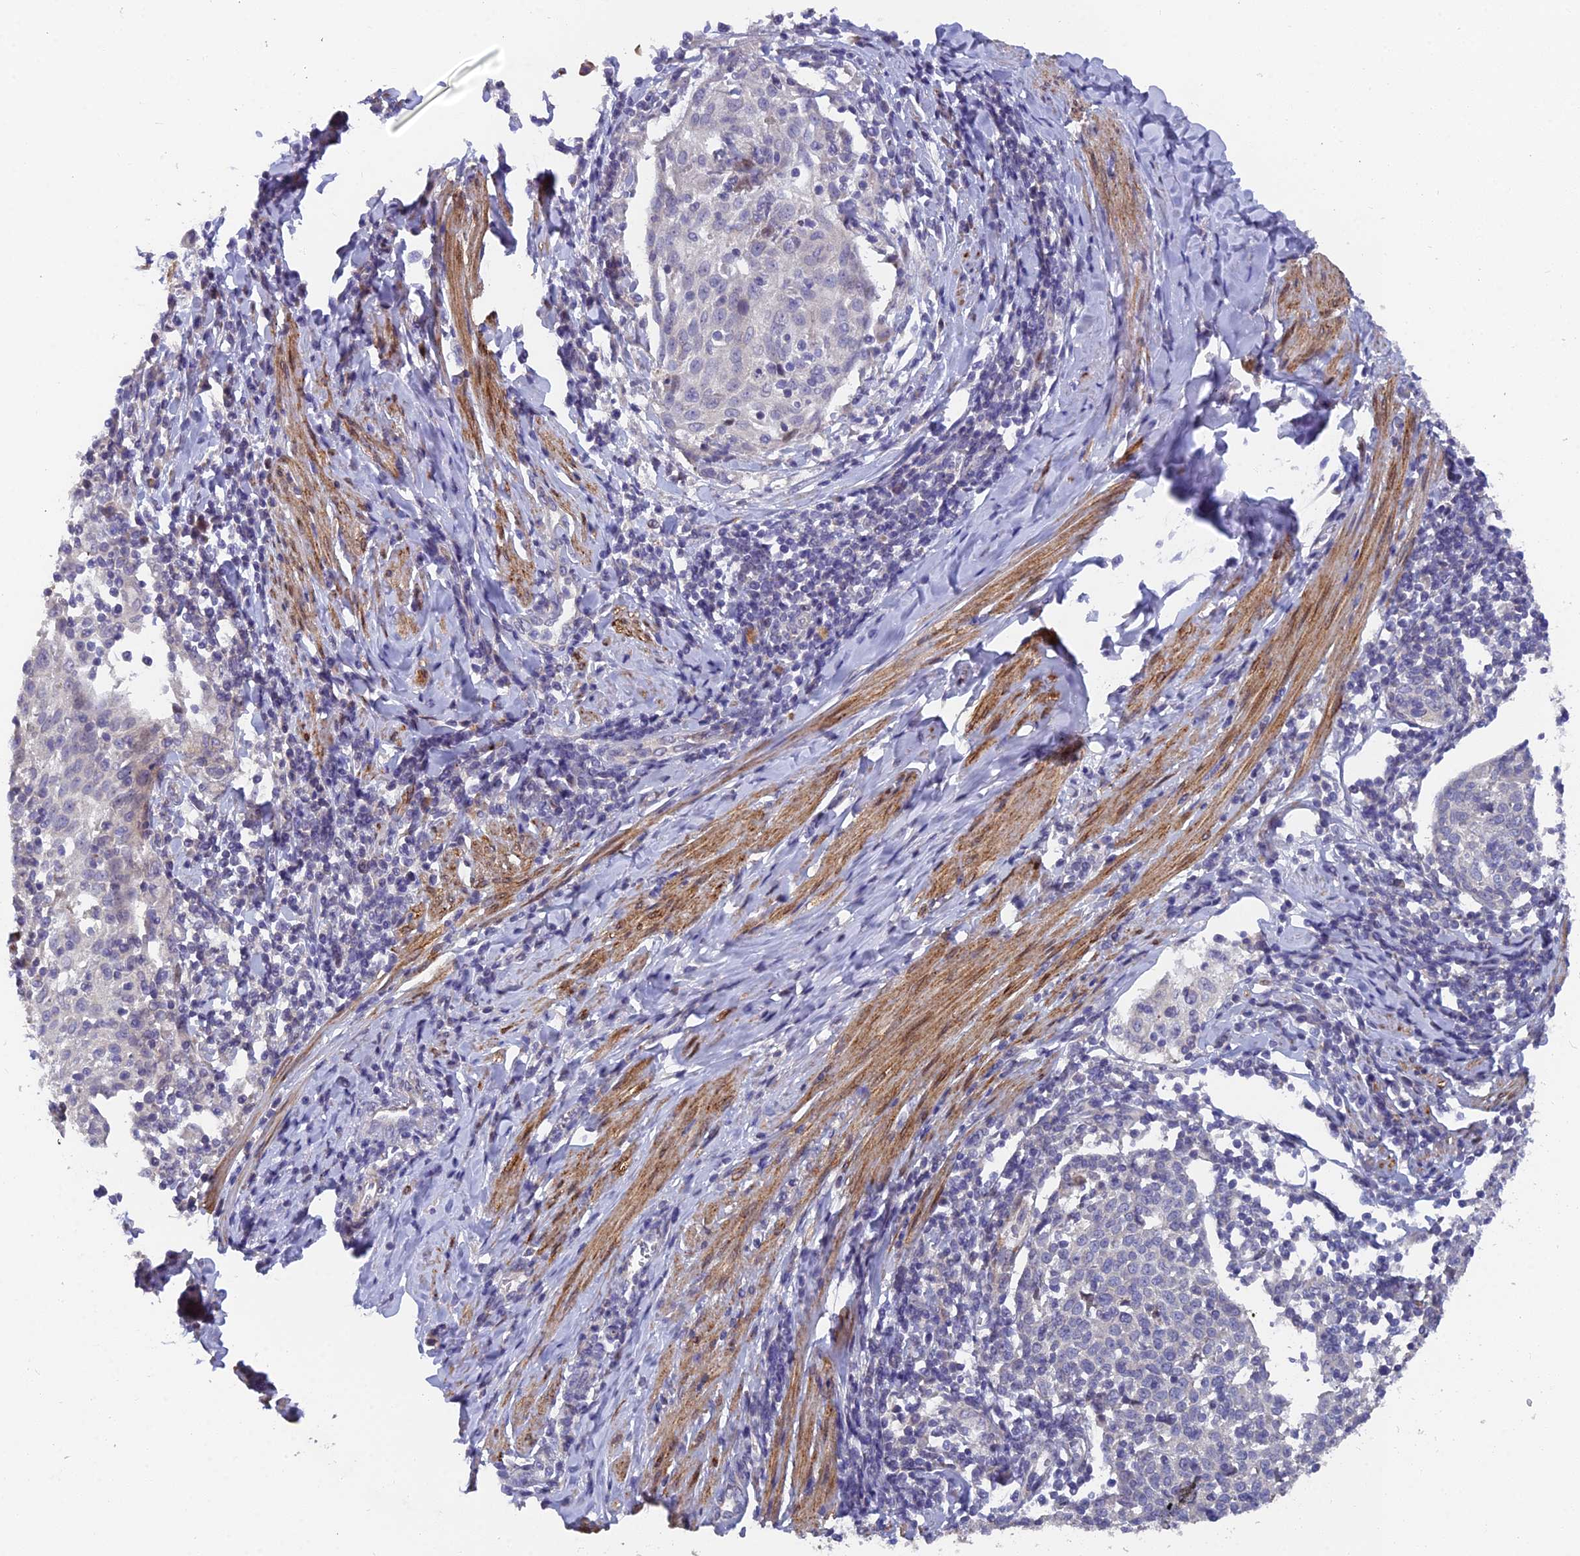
{"staining": {"intensity": "negative", "quantity": "none", "location": "none"}, "tissue": "cervical cancer", "cell_type": "Tumor cells", "image_type": "cancer", "snomed": [{"axis": "morphology", "description": "Squamous cell carcinoma, NOS"}, {"axis": "topography", "description": "Cervix"}], "caption": "Image shows no protein positivity in tumor cells of cervical squamous cell carcinoma tissue. The staining was performed using DAB (3,3'-diaminobenzidine) to visualize the protein expression in brown, while the nuclei were stained in blue with hematoxylin (Magnification: 20x).", "gene": "RAB28", "patient": {"sex": "female", "age": 52}}